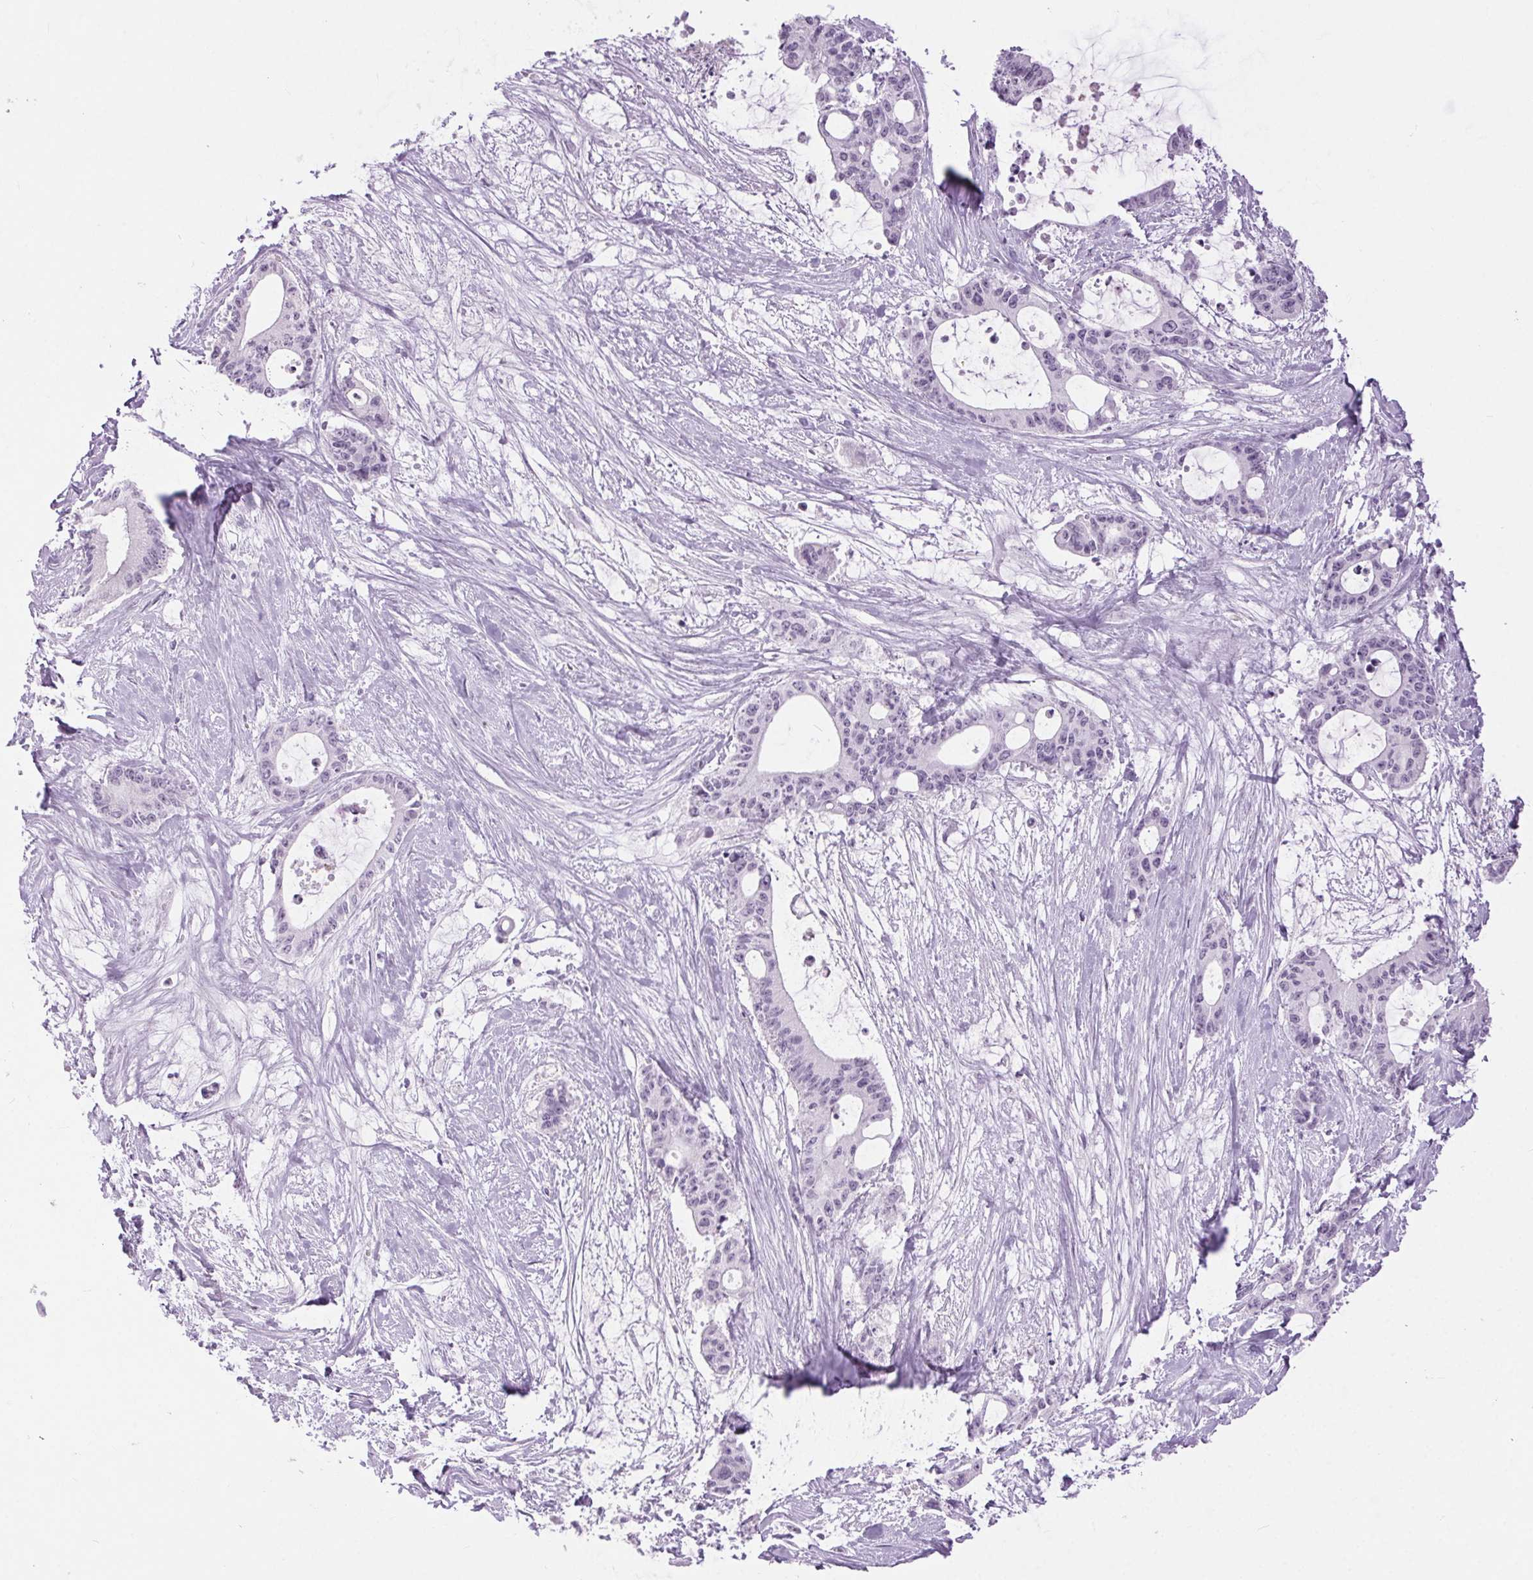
{"staining": {"intensity": "negative", "quantity": "none", "location": "none"}, "tissue": "liver cancer", "cell_type": "Tumor cells", "image_type": "cancer", "snomed": [{"axis": "morphology", "description": "Normal tissue, NOS"}, {"axis": "morphology", "description": "Cholangiocarcinoma"}, {"axis": "topography", "description": "Liver"}, {"axis": "topography", "description": "Peripheral nerve tissue"}], "caption": "Immunohistochemistry histopathology image of liver cancer (cholangiocarcinoma) stained for a protein (brown), which displays no staining in tumor cells.", "gene": "BEND2", "patient": {"sex": "female", "age": 73}}